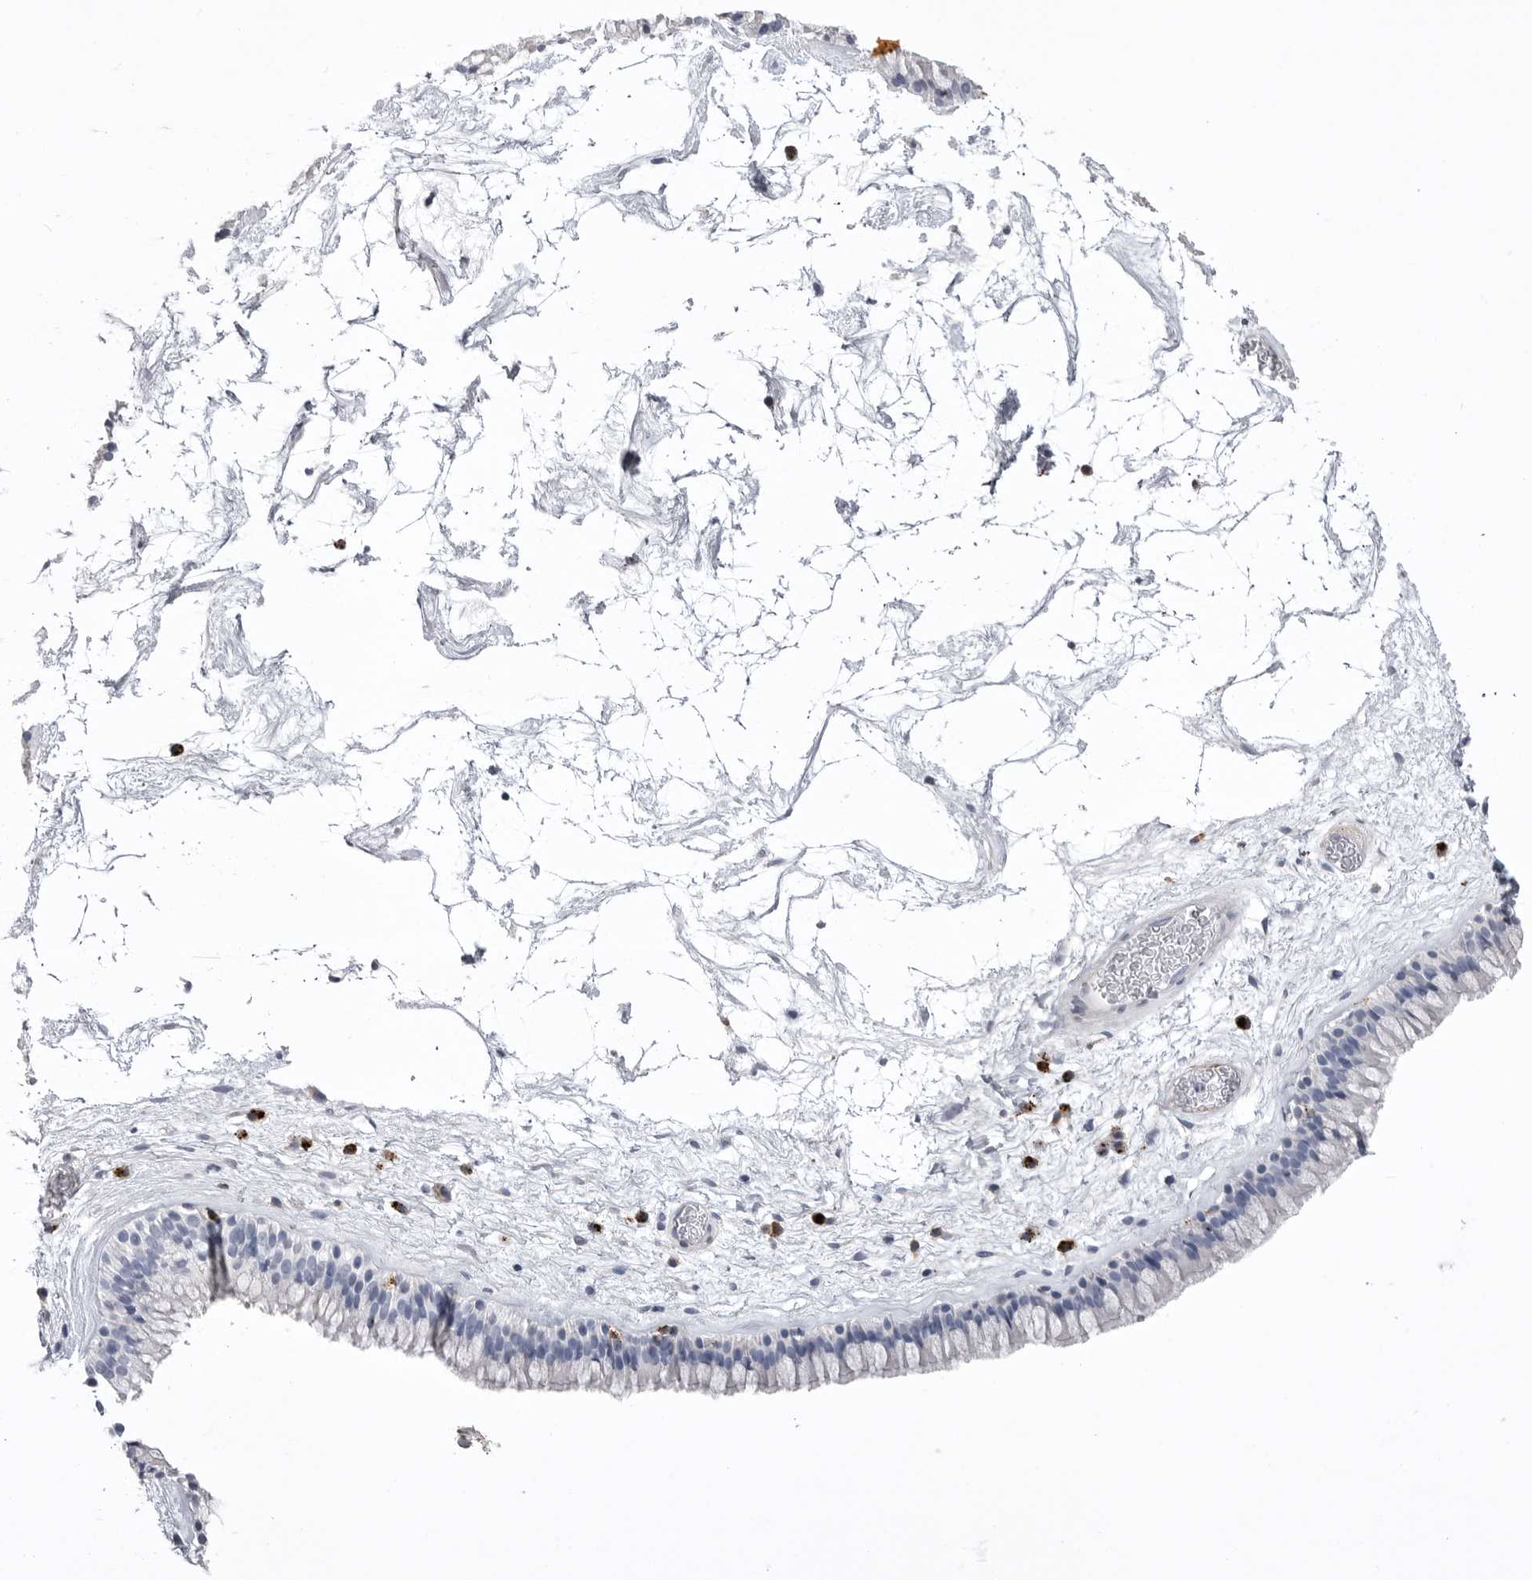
{"staining": {"intensity": "negative", "quantity": "none", "location": "none"}, "tissue": "nasopharynx", "cell_type": "Respiratory epithelial cells", "image_type": "normal", "snomed": [{"axis": "morphology", "description": "Normal tissue, NOS"}, {"axis": "morphology", "description": "Inflammation, NOS"}, {"axis": "topography", "description": "Nasopharynx"}], "caption": "Benign nasopharynx was stained to show a protein in brown. There is no significant expression in respiratory epithelial cells. The staining is performed using DAB (3,3'-diaminobenzidine) brown chromogen with nuclei counter-stained in using hematoxylin.", "gene": "PSPN", "patient": {"sex": "male", "age": 48}}